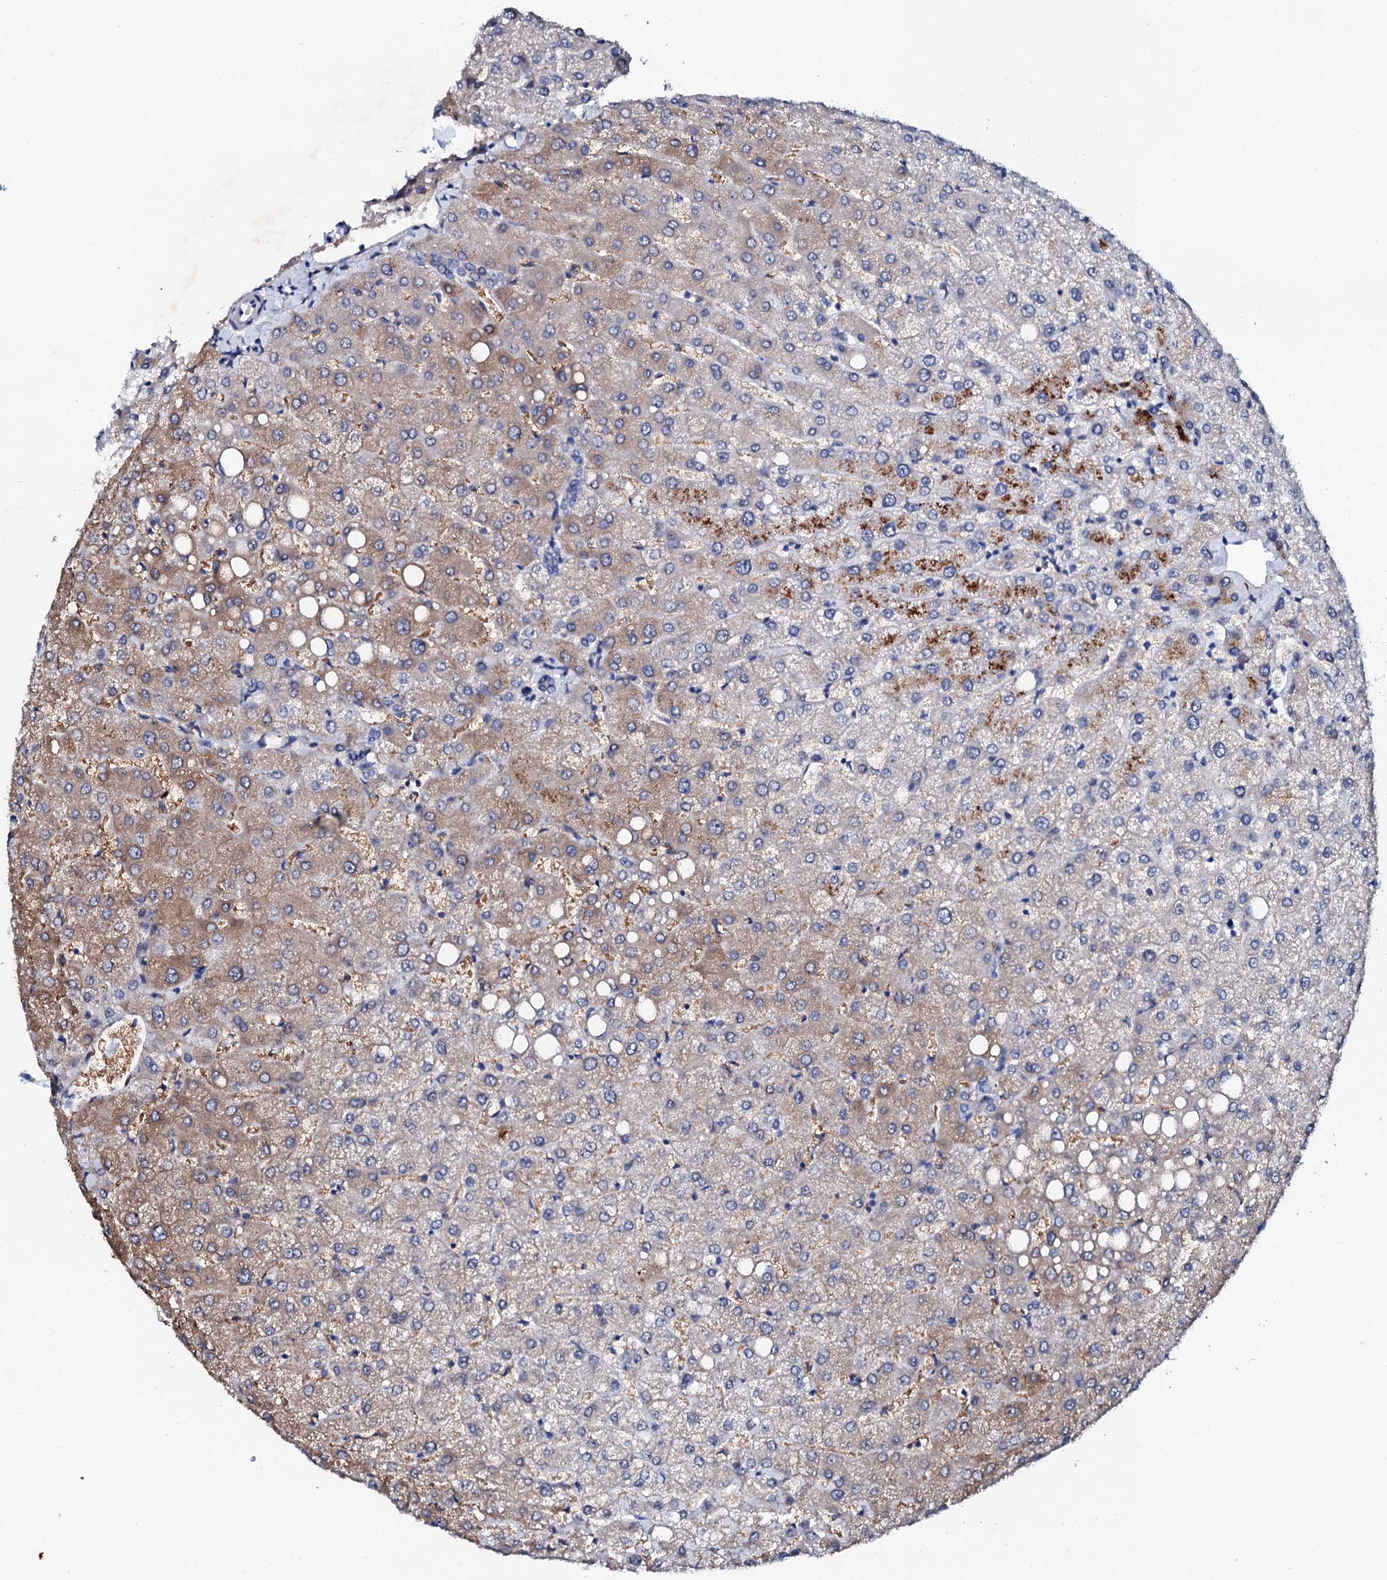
{"staining": {"intensity": "negative", "quantity": "none", "location": "none"}, "tissue": "liver", "cell_type": "Cholangiocytes", "image_type": "normal", "snomed": [{"axis": "morphology", "description": "Normal tissue, NOS"}, {"axis": "topography", "description": "Liver"}], "caption": "Histopathology image shows no significant protein positivity in cholangiocytes of normal liver.", "gene": "TRDN", "patient": {"sex": "female", "age": 54}}